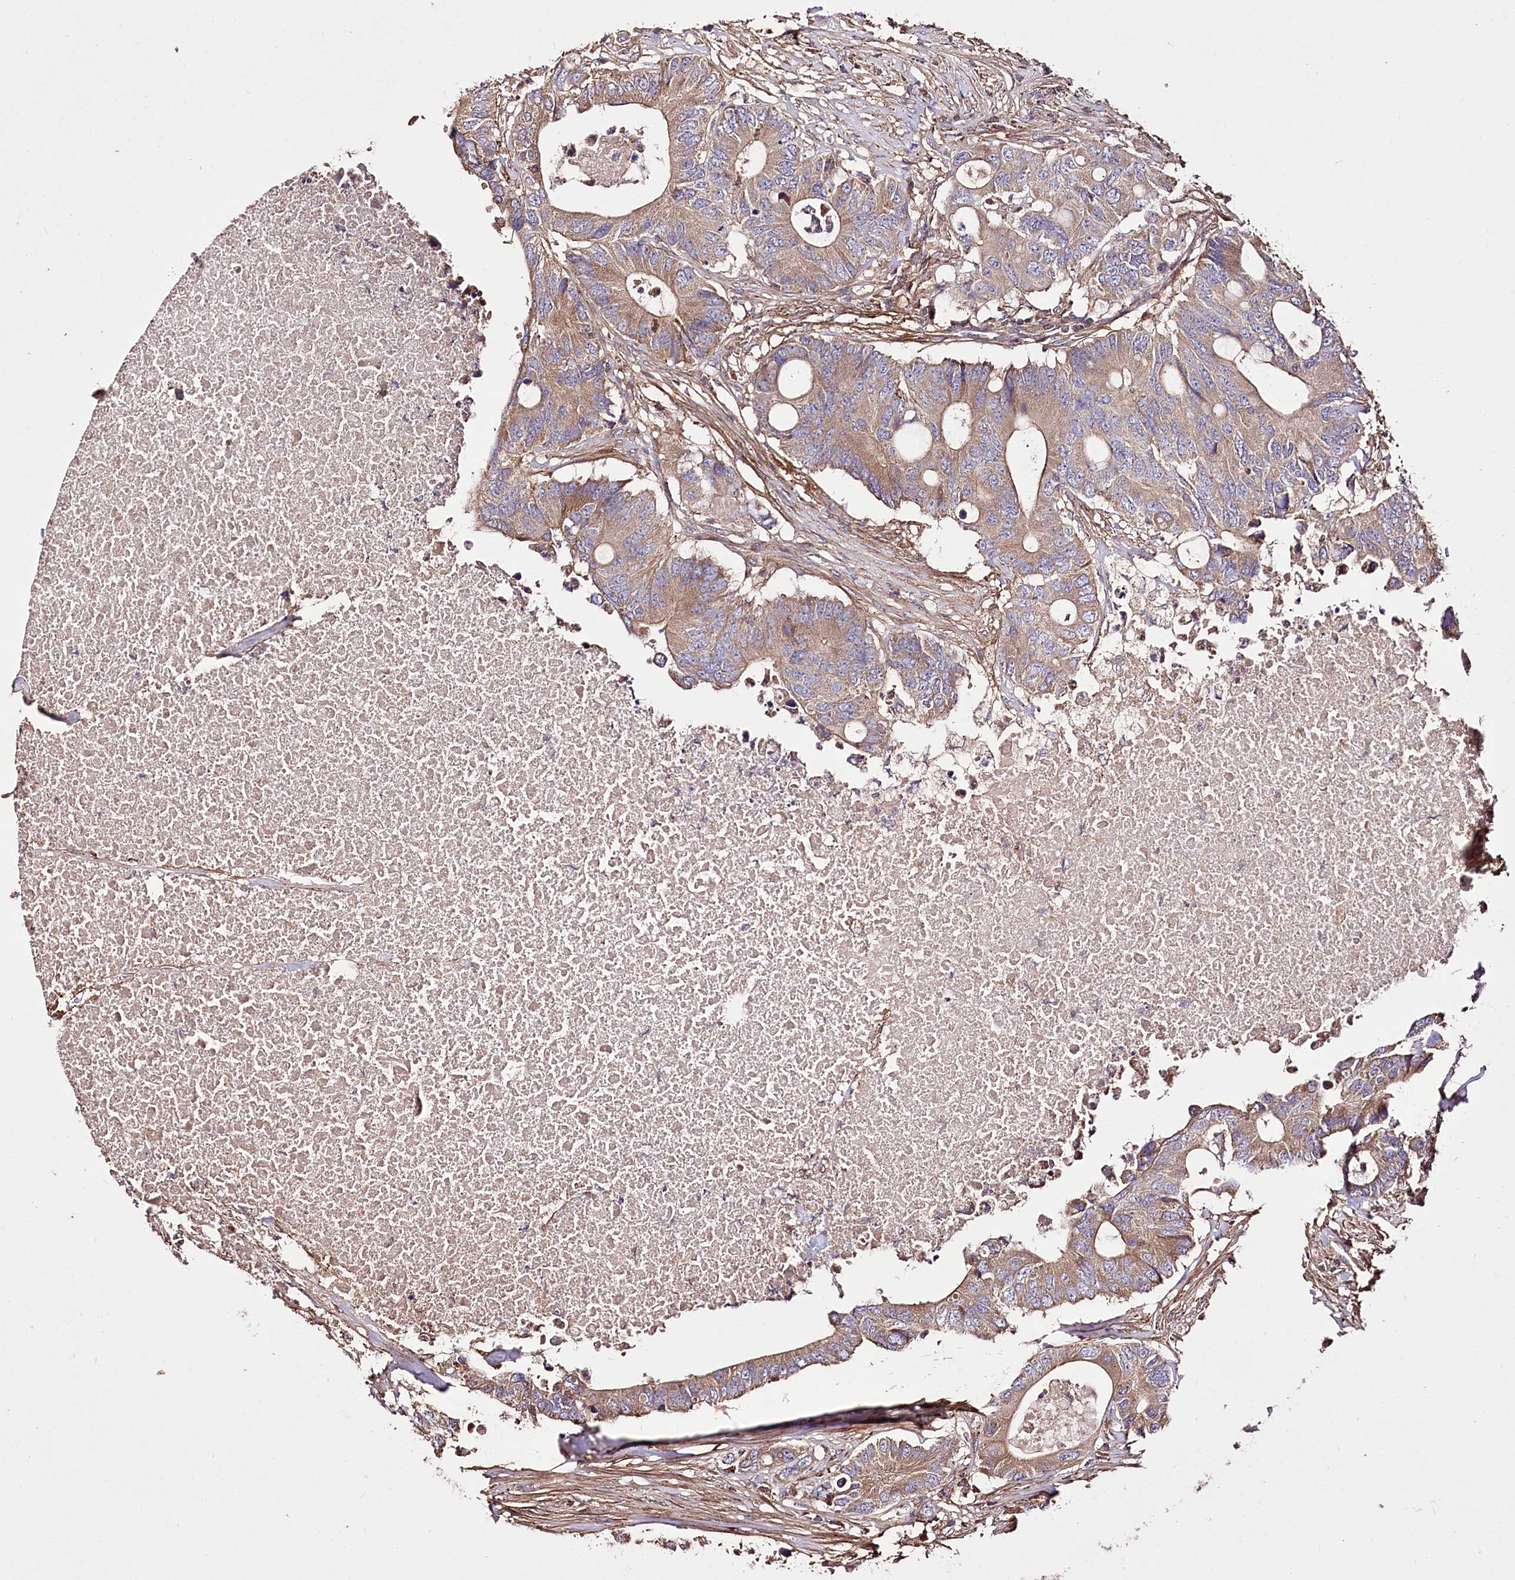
{"staining": {"intensity": "moderate", "quantity": ">75%", "location": "cytoplasmic/membranous"}, "tissue": "colorectal cancer", "cell_type": "Tumor cells", "image_type": "cancer", "snomed": [{"axis": "morphology", "description": "Adenocarcinoma, NOS"}, {"axis": "topography", "description": "Colon"}], "caption": "Immunohistochemistry (DAB (3,3'-diaminobenzidine)) staining of human adenocarcinoma (colorectal) shows moderate cytoplasmic/membranous protein positivity in approximately >75% of tumor cells.", "gene": "WWC1", "patient": {"sex": "male", "age": 71}}